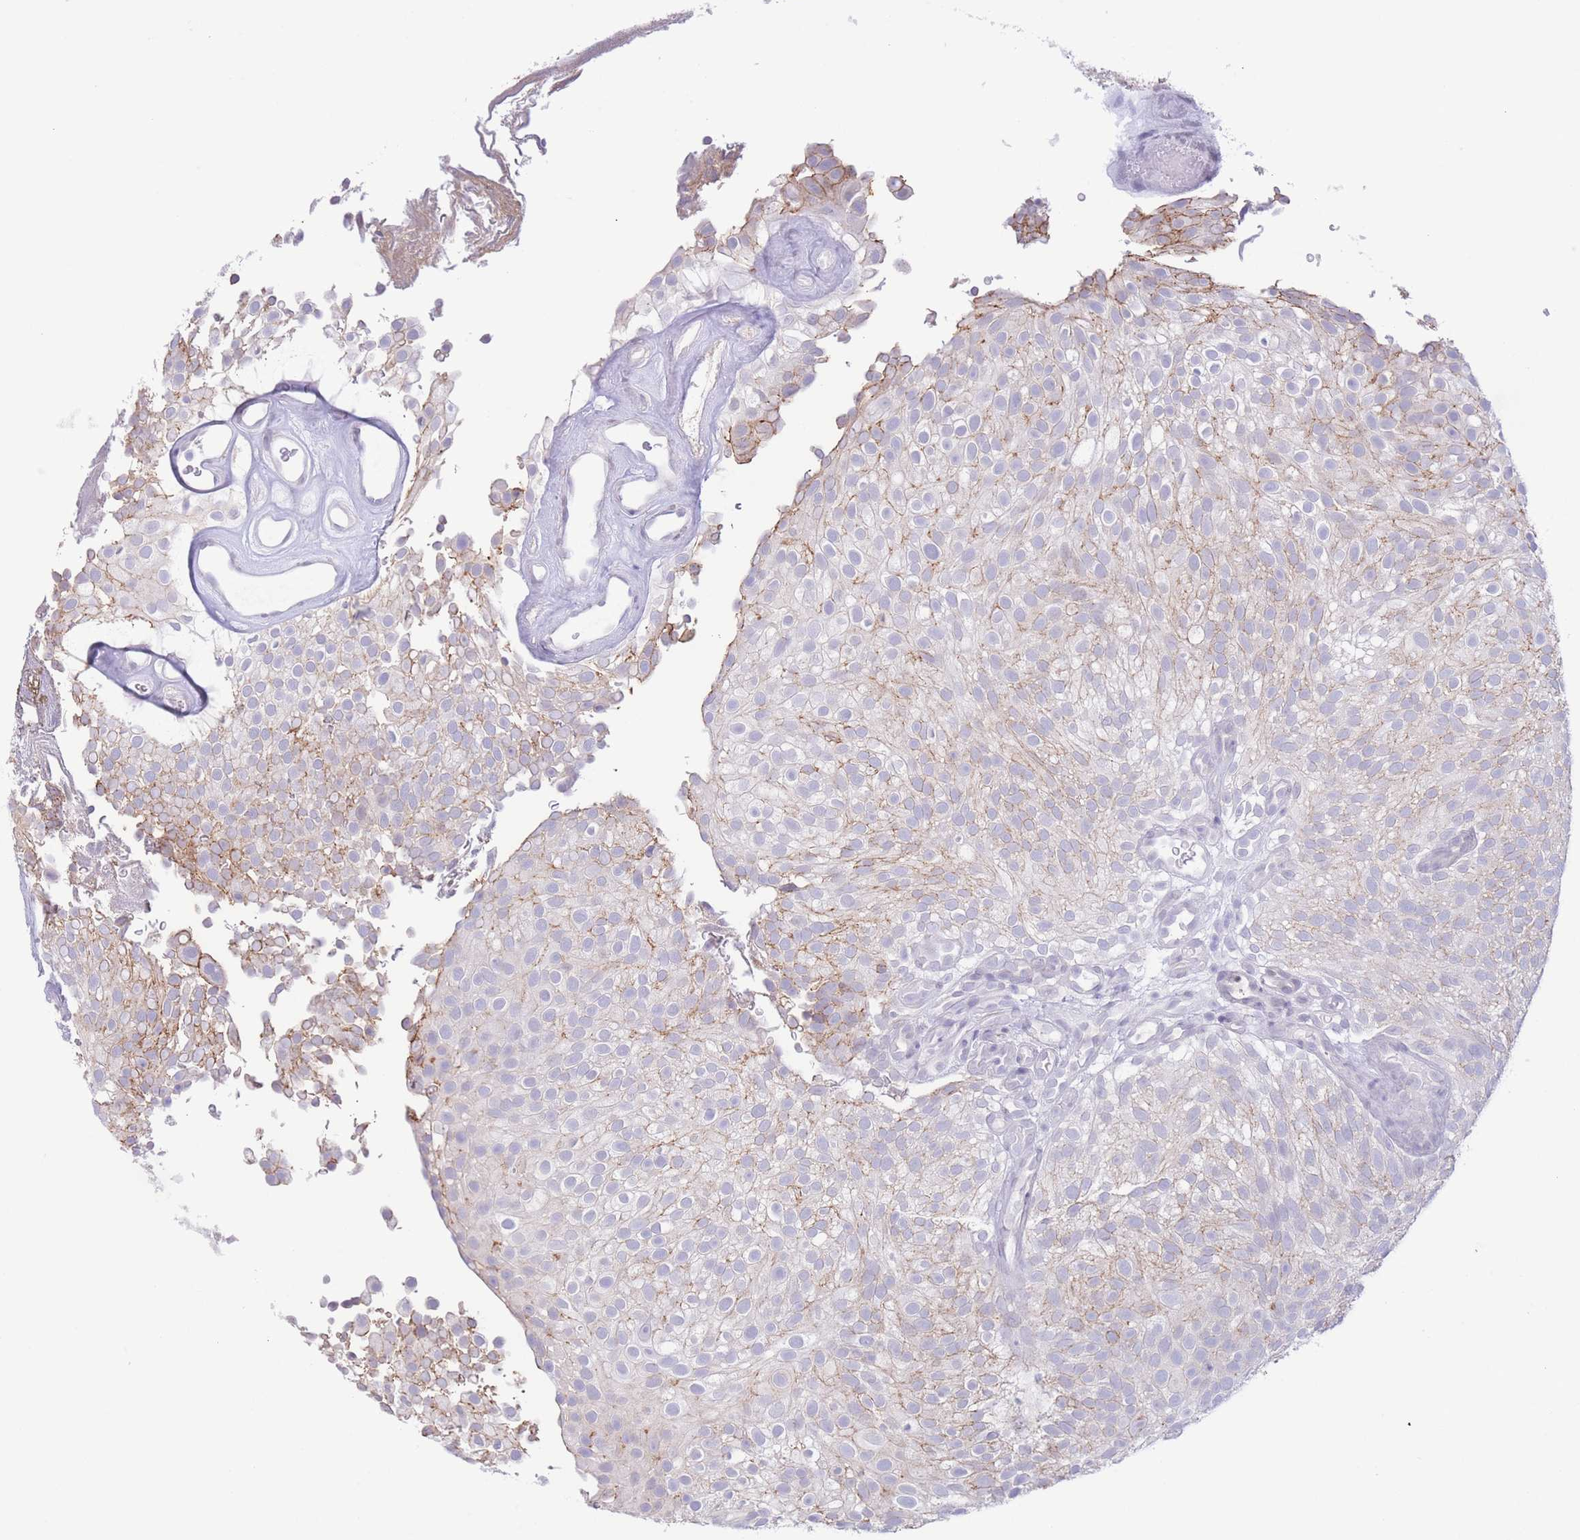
{"staining": {"intensity": "moderate", "quantity": "25%-75%", "location": "cytoplasmic/membranous"}, "tissue": "urothelial cancer", "cell_type": "Tumor cells", "image_type": "cancer", "snomed": [{"axis": "morphology", "description": "Urothelial carcinoma, Low grade"}, {"axis": "topography", "description": "Urinary bladder"}], "caption": "A high-resolution image shows IHC staining of urothelial cancer, which exhibits moderate cytoplasmic/membranous staining in approximately 25%-75% of tumor cells. (brown staining indicates protein expression, while blue staining denotes nuclei).", "gene": "LCLAT1", "patient": {"sex": "male", "age": 78}}